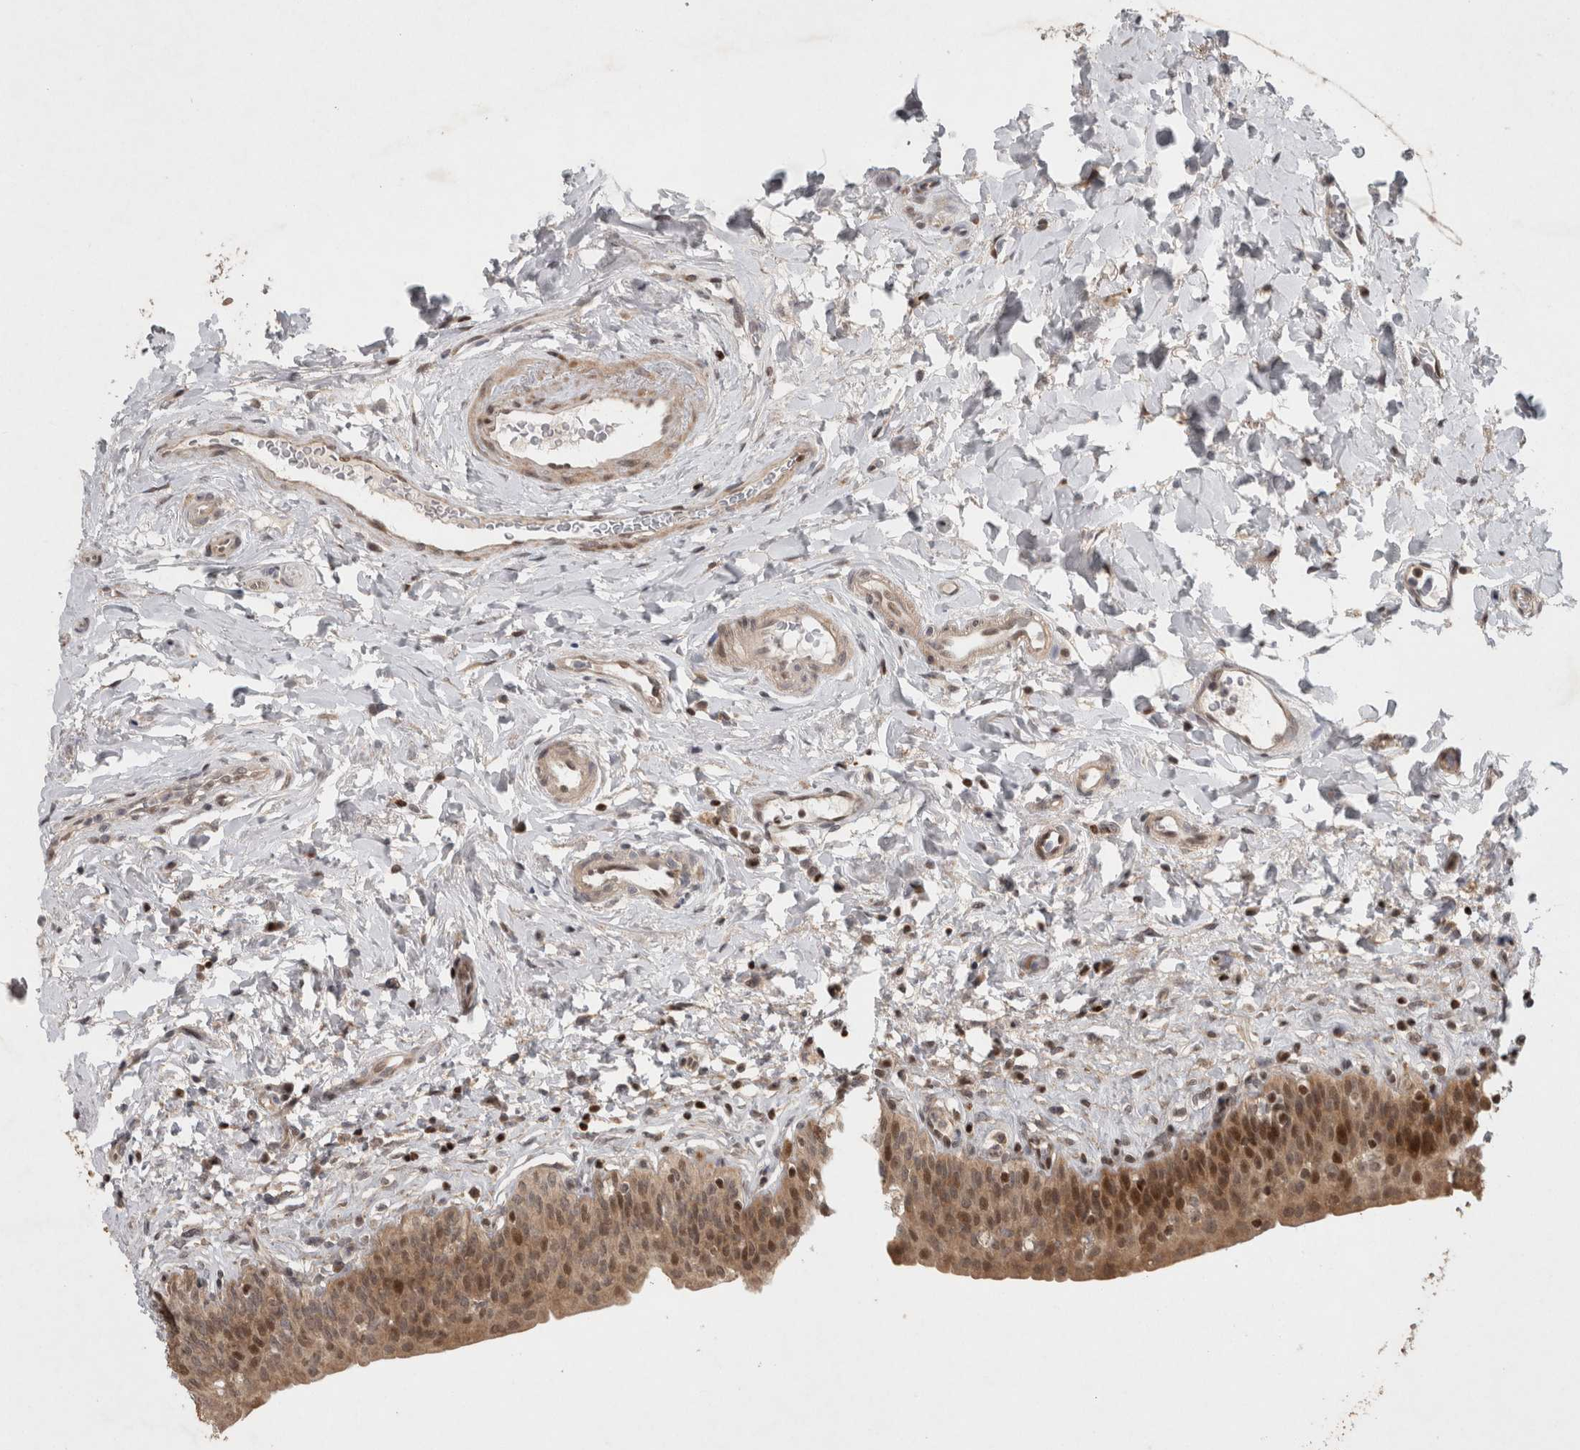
{"staining": {"intensity": "moderate", "quantity": ">75%", "location": "cytoplasmic/membranous,nuclear"}, "tissue": "urinary bladder", "cell_type": "Urothelial cells", "image_type": "normal", "snomed": [{"axis": "morphology", "description": "Normal tissue, NOS"}, {"axis": "topography", "description": "Urinary bladder"}], "caption": "Immunohistochemistry staining of unremarkable urinary bladder, which exhibits medium levels of moderate cytoplasmic/membranous,nuclear positivity in about >75% of urothelial cells indicating moderate cytoplasmic/membranous,nuclear protein positivity. The staining was performed using DAB (brown) for protein detection and nuclei were counterstained in hematoxylin (blue).", "gene": "KDM8", "patient": {"sex": "male", "age": 83}}